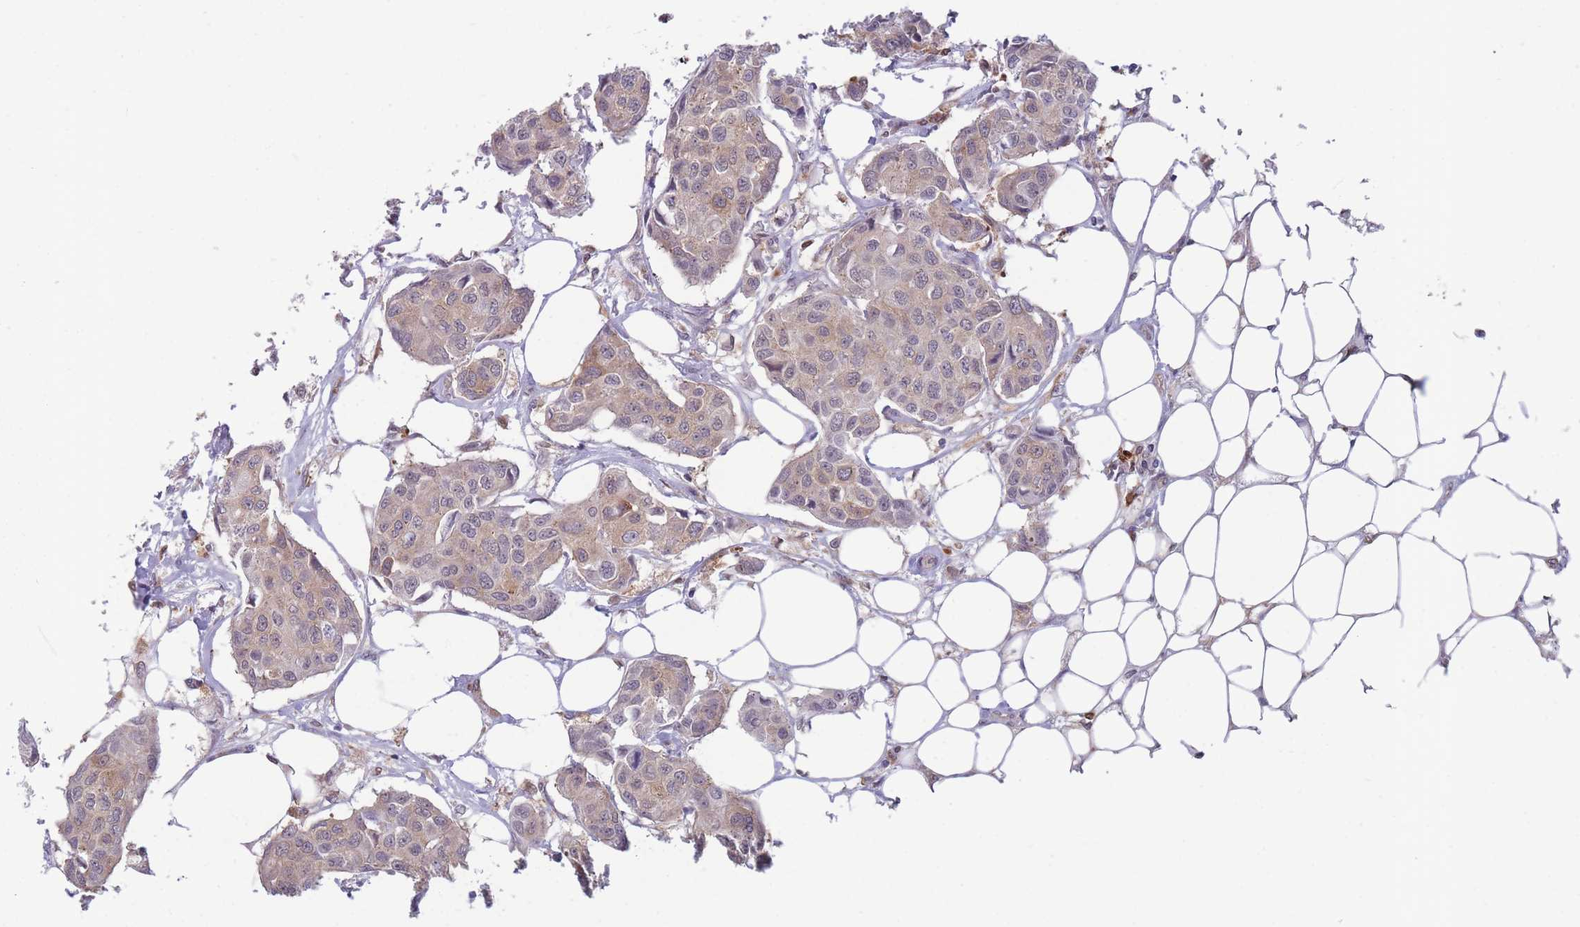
{"staining": {"intensity": "weak", "quantity": ">75%", "location": "cytoplasmic/membranous"}, "tissue": "breast cancer", "cell_type": "Tumor cells", "image_type": "cancer", "snomed": [{"axis": "morphology", "description": "Duct carcinoma"}, {"axis": "topography", "description": "Breast"}, {"axis": "topography", "description": "Lymph node"}], "caption": "Protein expression analysis of breast infiltrating ductal carcinoma demonstrates weak cytoplasmic/membranous positivity in about >75% of tumor cells.", "gene": "TMEM121", "patient": {"sex": "female", "age": 80}}